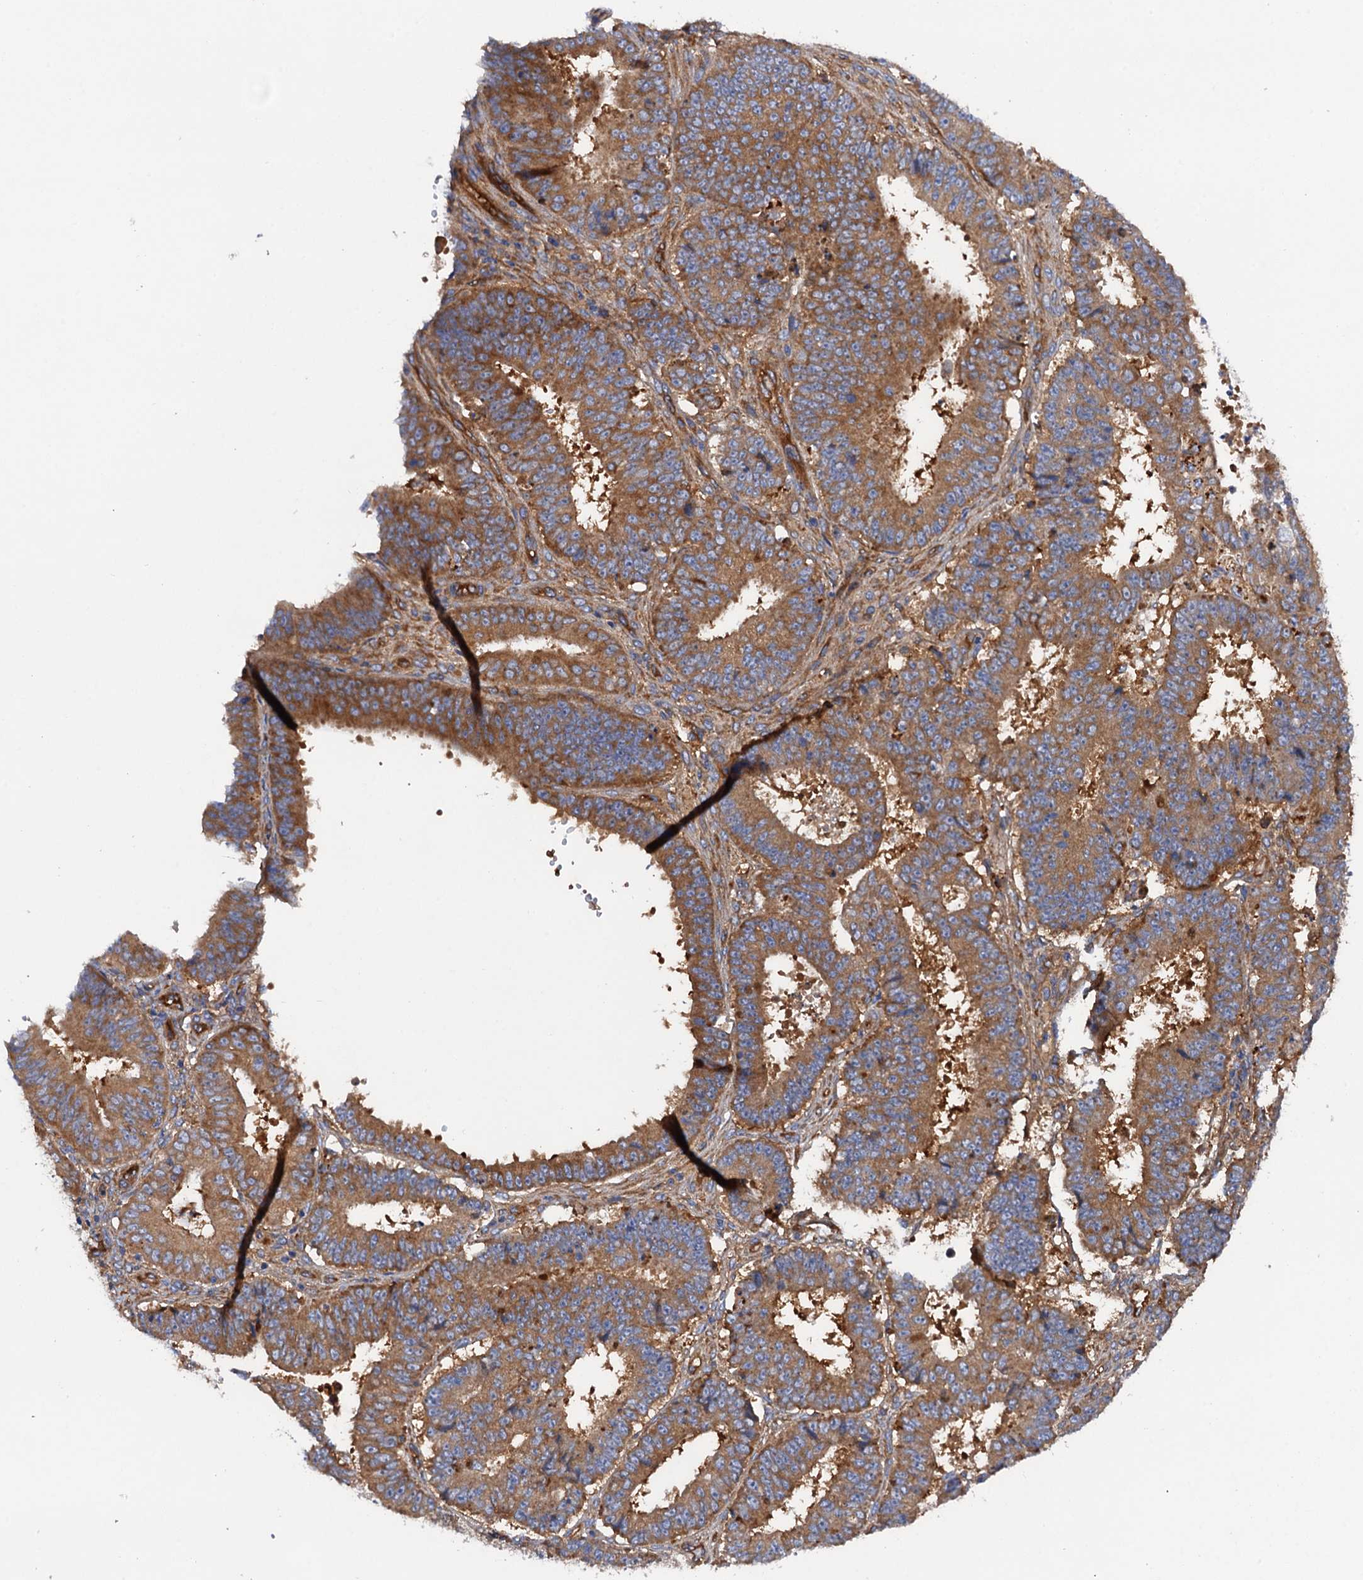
{"staining": {"intensity": "moderate", "quantity": ">75%", "location": "cytoplasmic/membranous"}, "tissue": "ovarian cancer", "cell_type": "Tumor cells", "image_type": "cancer", "snomed": [{"axis": "morphology", "description": "Carcinoma, endometroid"}, {"axis": "topography", "description": "Appendix"}, {"axis": "topography", "description": "Ovary"}], "caption": "Brown immunohistochemical staining in ovarian cancer demonstrates moderate cytoplasmic/membranous positivity in about >75% of tumor cells. Immunohistochemistry (ihc) stains the protein in brown and the nuclei are stained blue.", "gene": "MRPL48", "patient": {"sex": "female", "age": 42}}